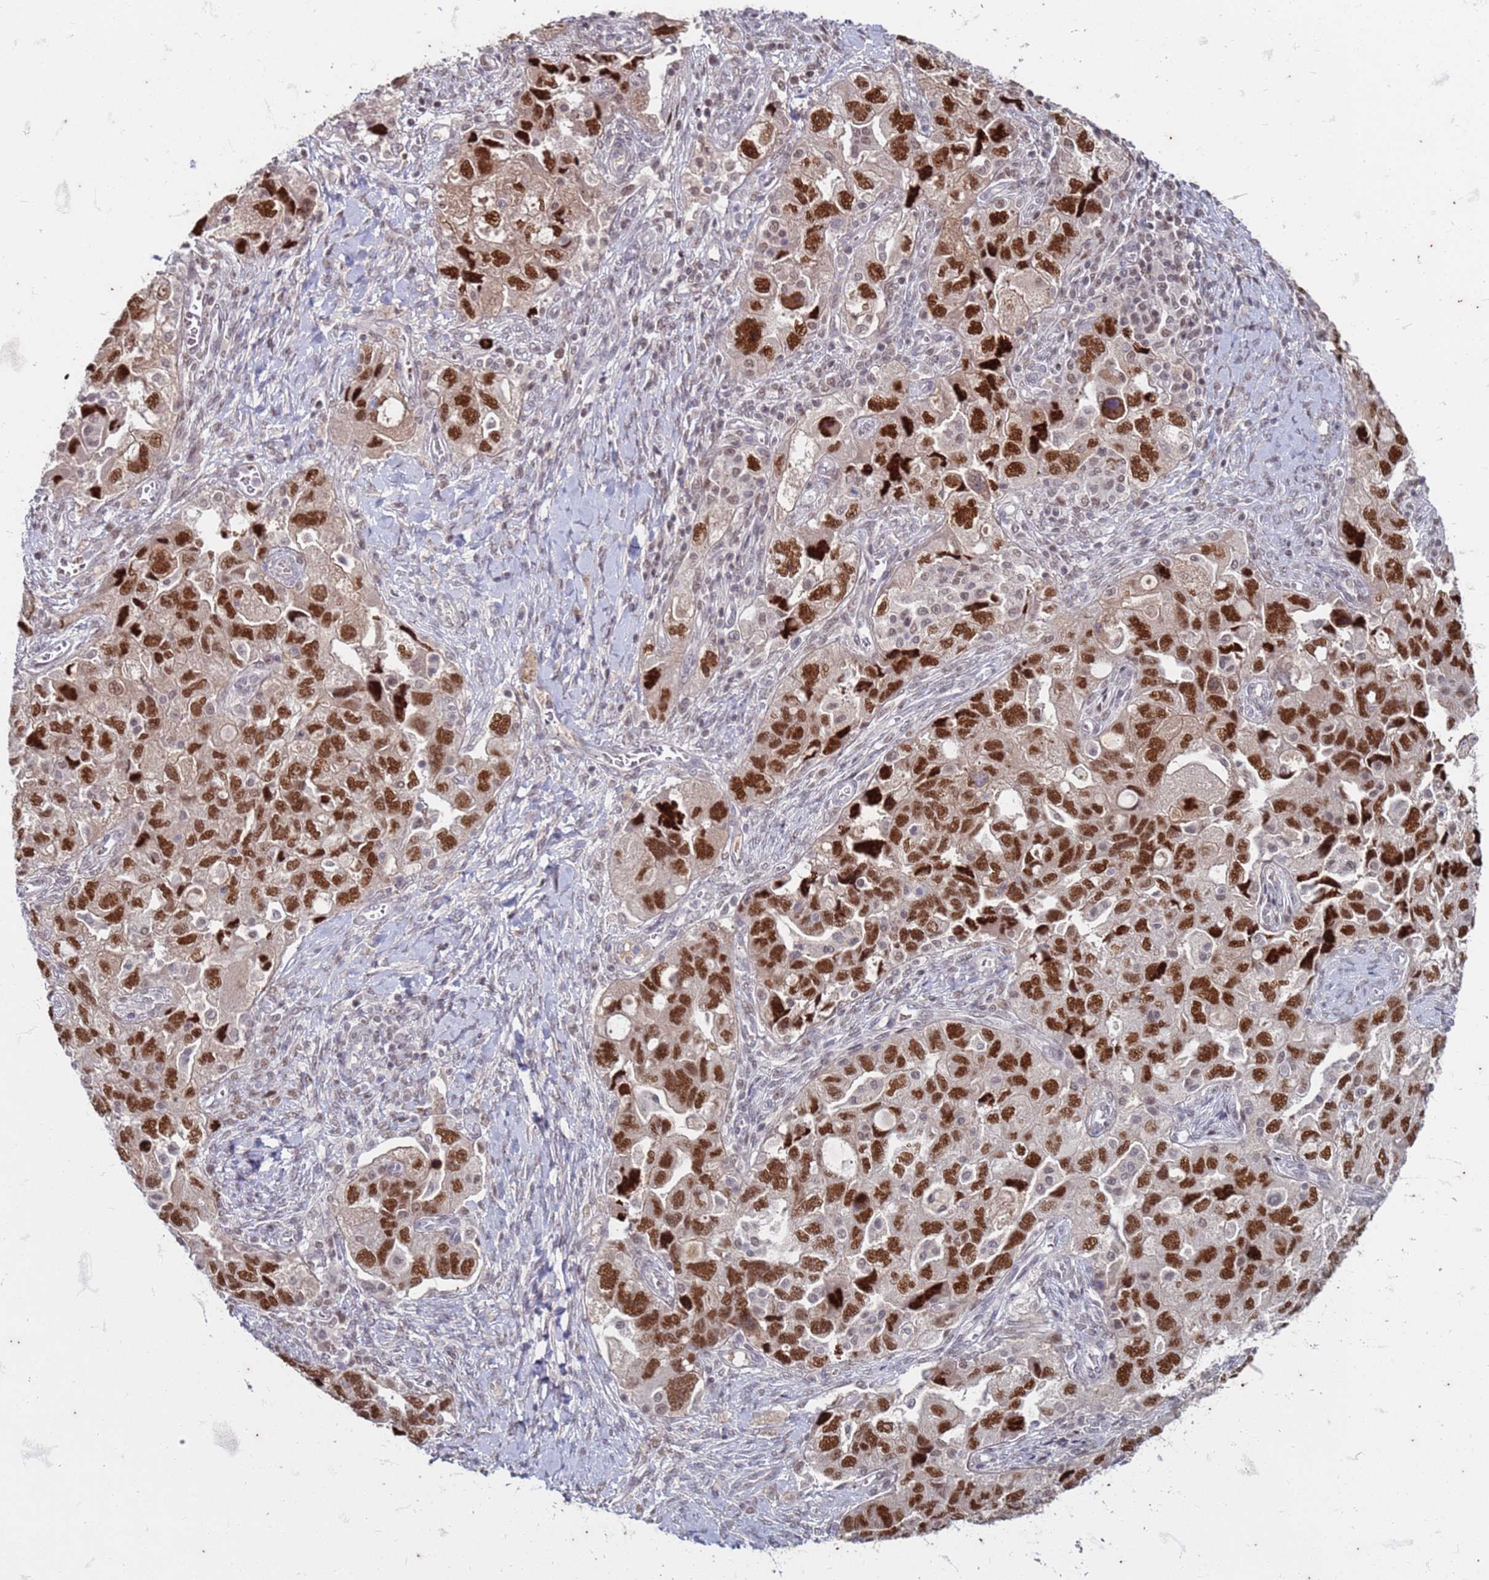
{"staining": {"intensity": "strong", "quantity": ">75%", "location": "nuclear"}, "tissue": "ovarian cancer", "cell_type": "Tumor cells", "image_type": "cancer", "snomed": [{"axis": "morphology", "description": "Carcinoma, NOS"}, {"axis": "morphology", "description": "Cystadenocarcinoma, serous, NOS"}, {"axis": "topography", "description": "Ovary"}], "caption": "Ovarian cancer (carcinoma) stained with IHC demonstrates strong nuclear expression in about >75% of tumor cells.", "gene": "TRMT6", "patient": {"sex": "female", "age": 69}}